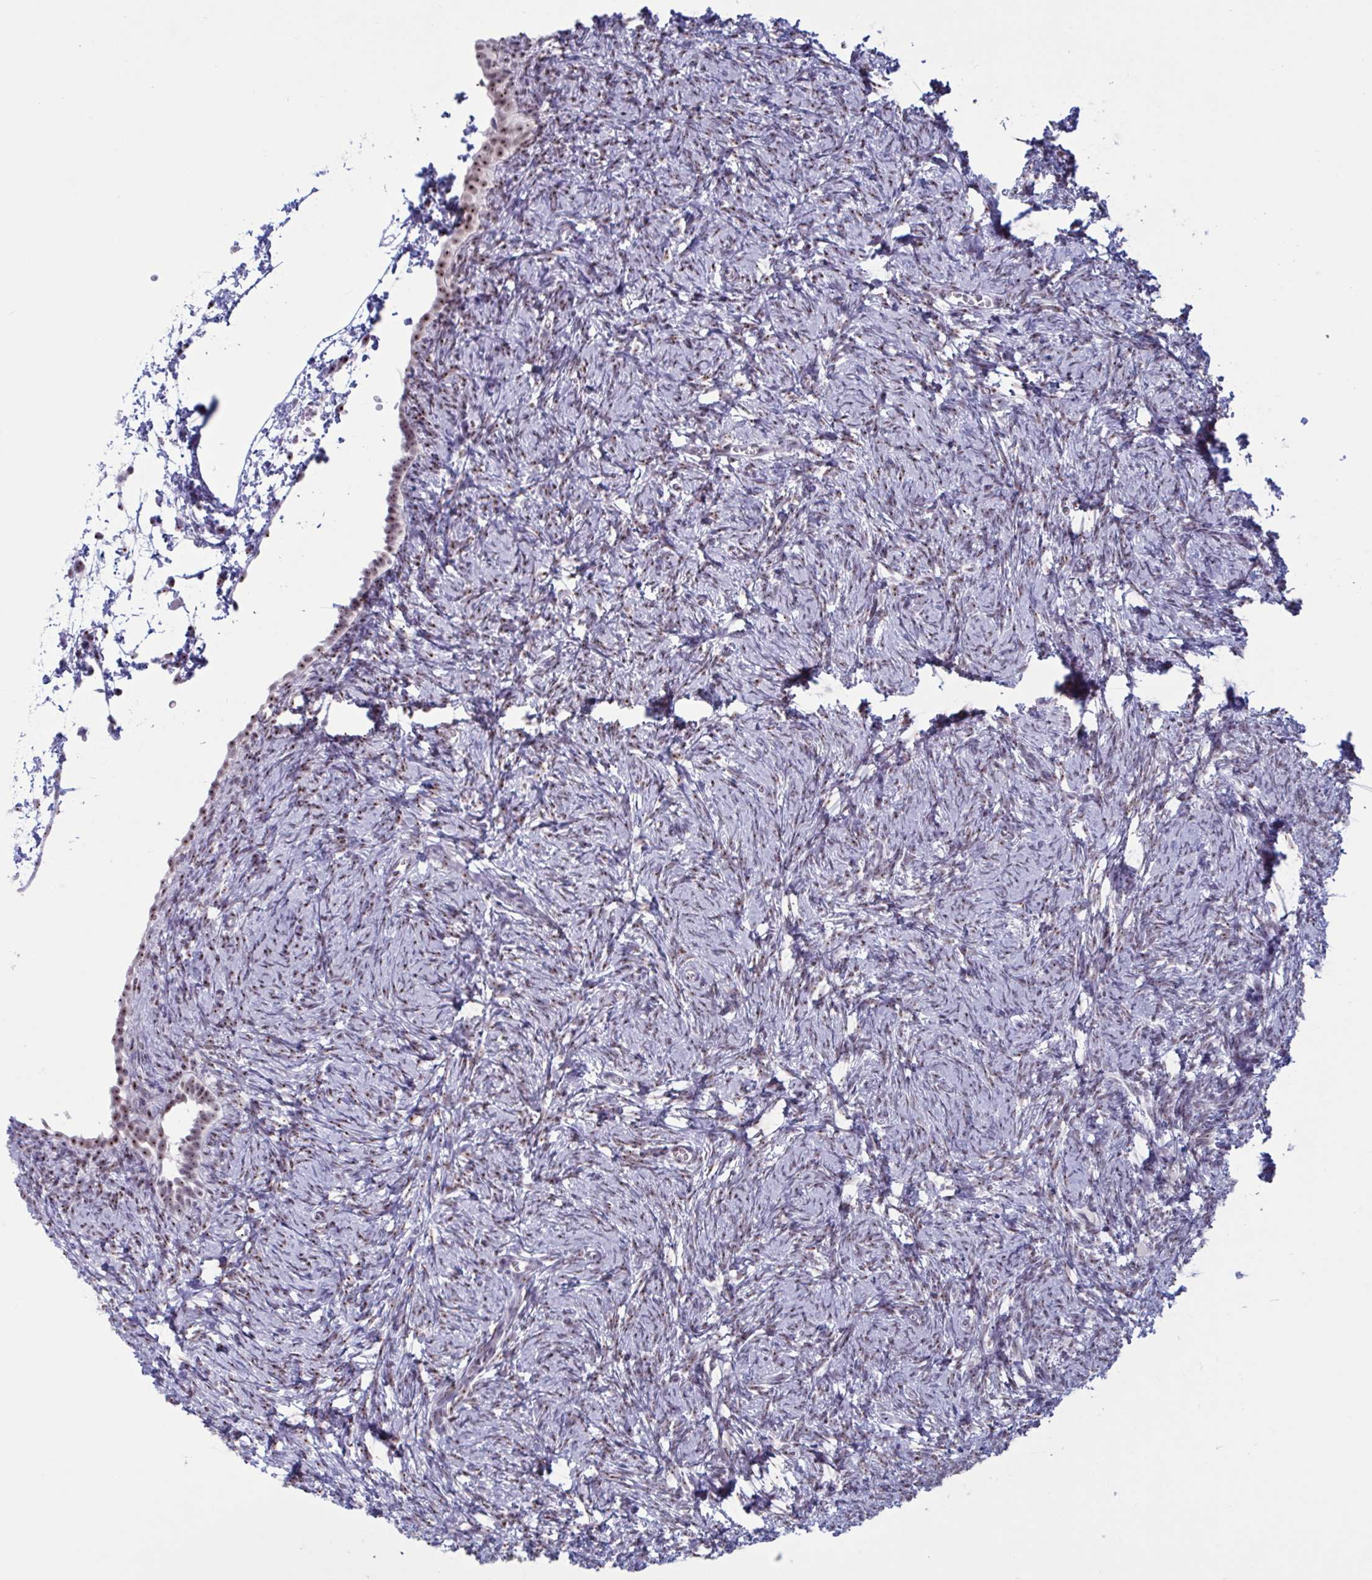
{"staining": {"intensity": "moderate", "quantity": ">75%", "location": "nuclear"}, "tissue": "ovary", "cell_type": "Follicle cells", "image_type": "normal", "snomed": [{"axis": "morphology", "description": "Normal tissue, NOS"}, {"axis": "topography", "description": "Ovary"}], "caption": "The photomicrograph shows a brown stain indicating the presence of a protein in the nuclear of follicle cells in ovary. (Brightfield microscopy of DAB IHC at high magnification).", "gene": "TGM6", "patient": {"sex": "female", "age": 41}}